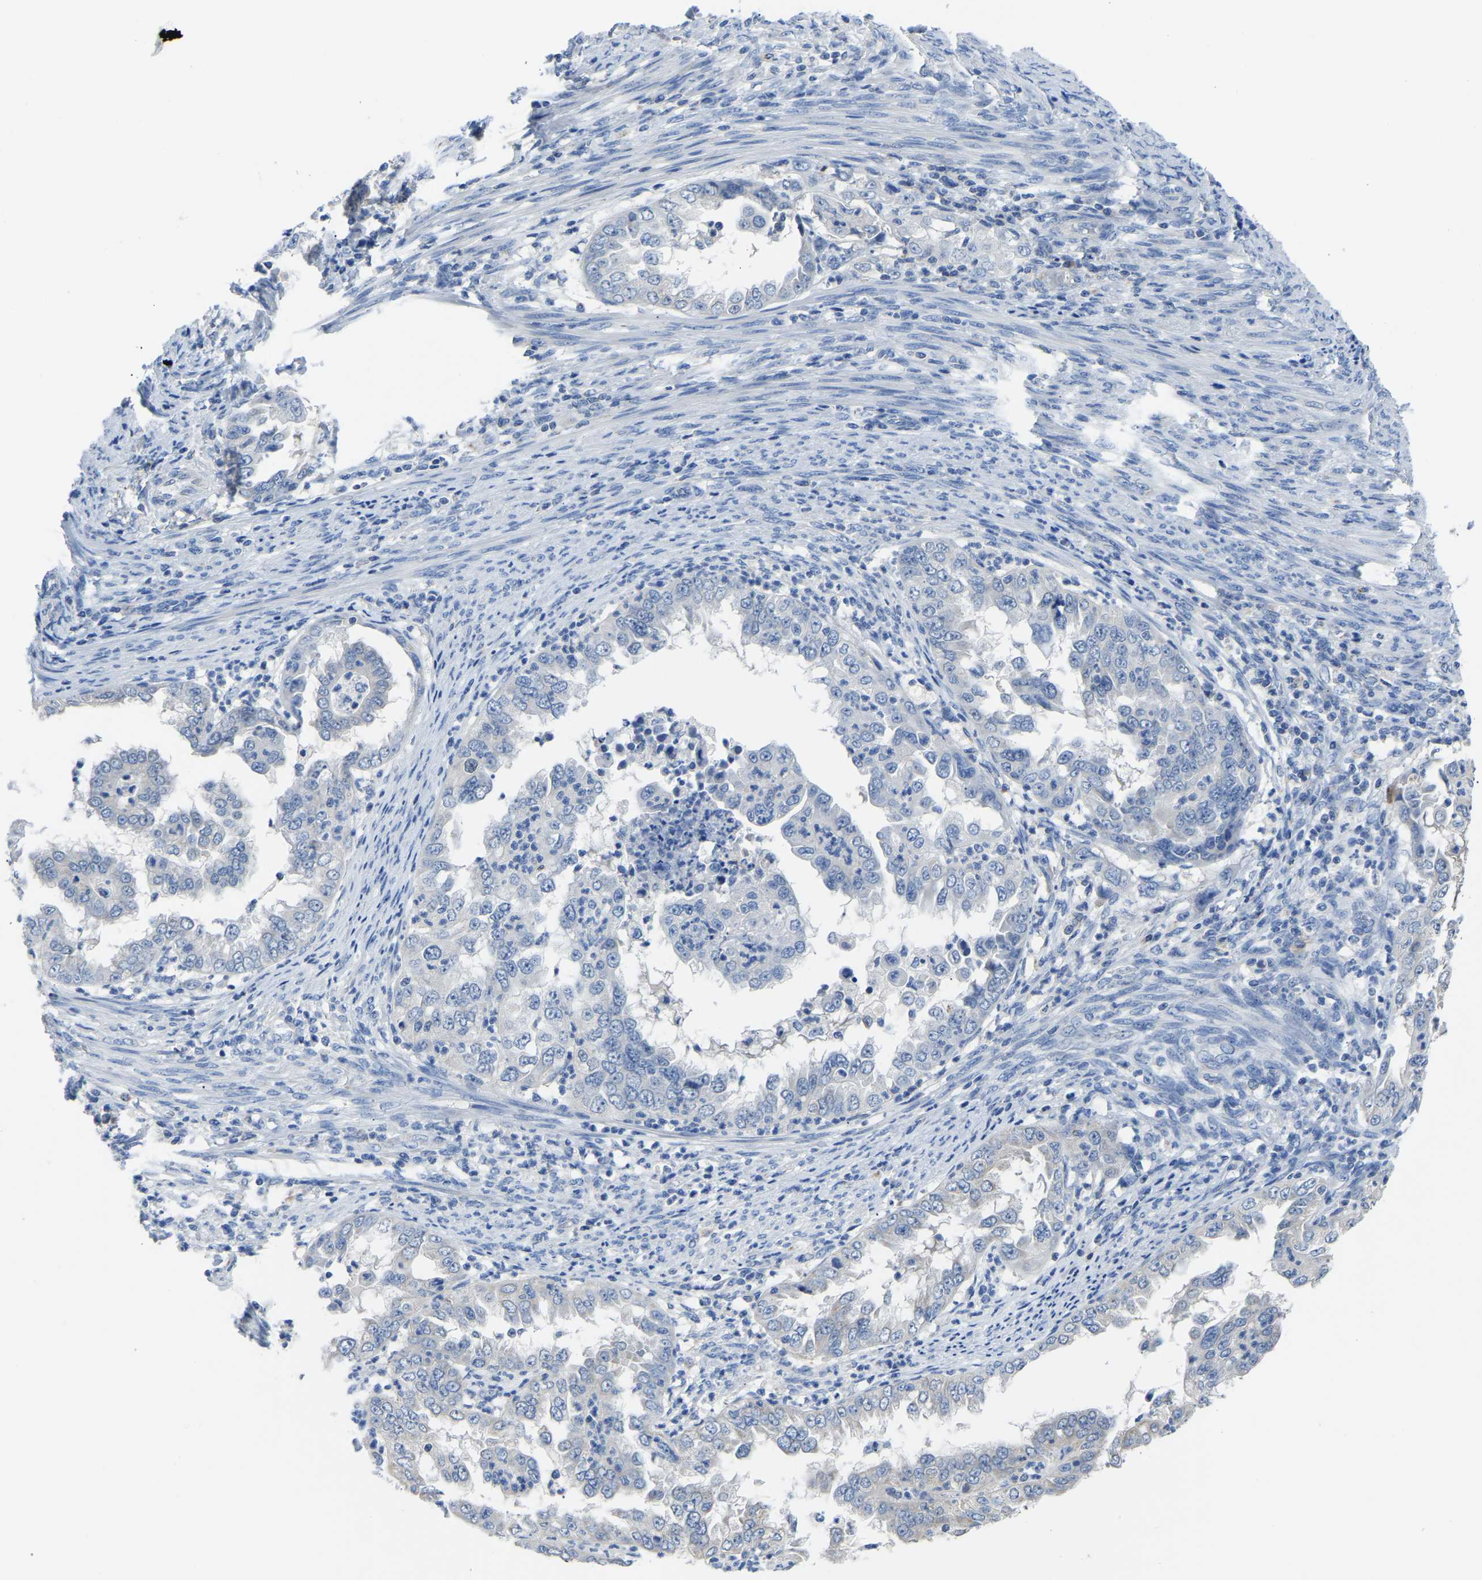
{"staining": {"intensity": "negative", "quantity": "none", "location": "none"}, "tissue": "endometrial cancer", "cell_type": "Tumor cells", "image_type": "cancer", "snomed": [{"axis": "morphology", "description": "Adenocarcinoma, NOS"}, {"axis": "topography", "description": "Endometrium"}], "caption": "Immunohistochemistry of adenocarcinoma (endometrial) exhibits no expression in tumor cells.", "gene": "ETFA", "patient": {"sex": "female", "age": 85}}